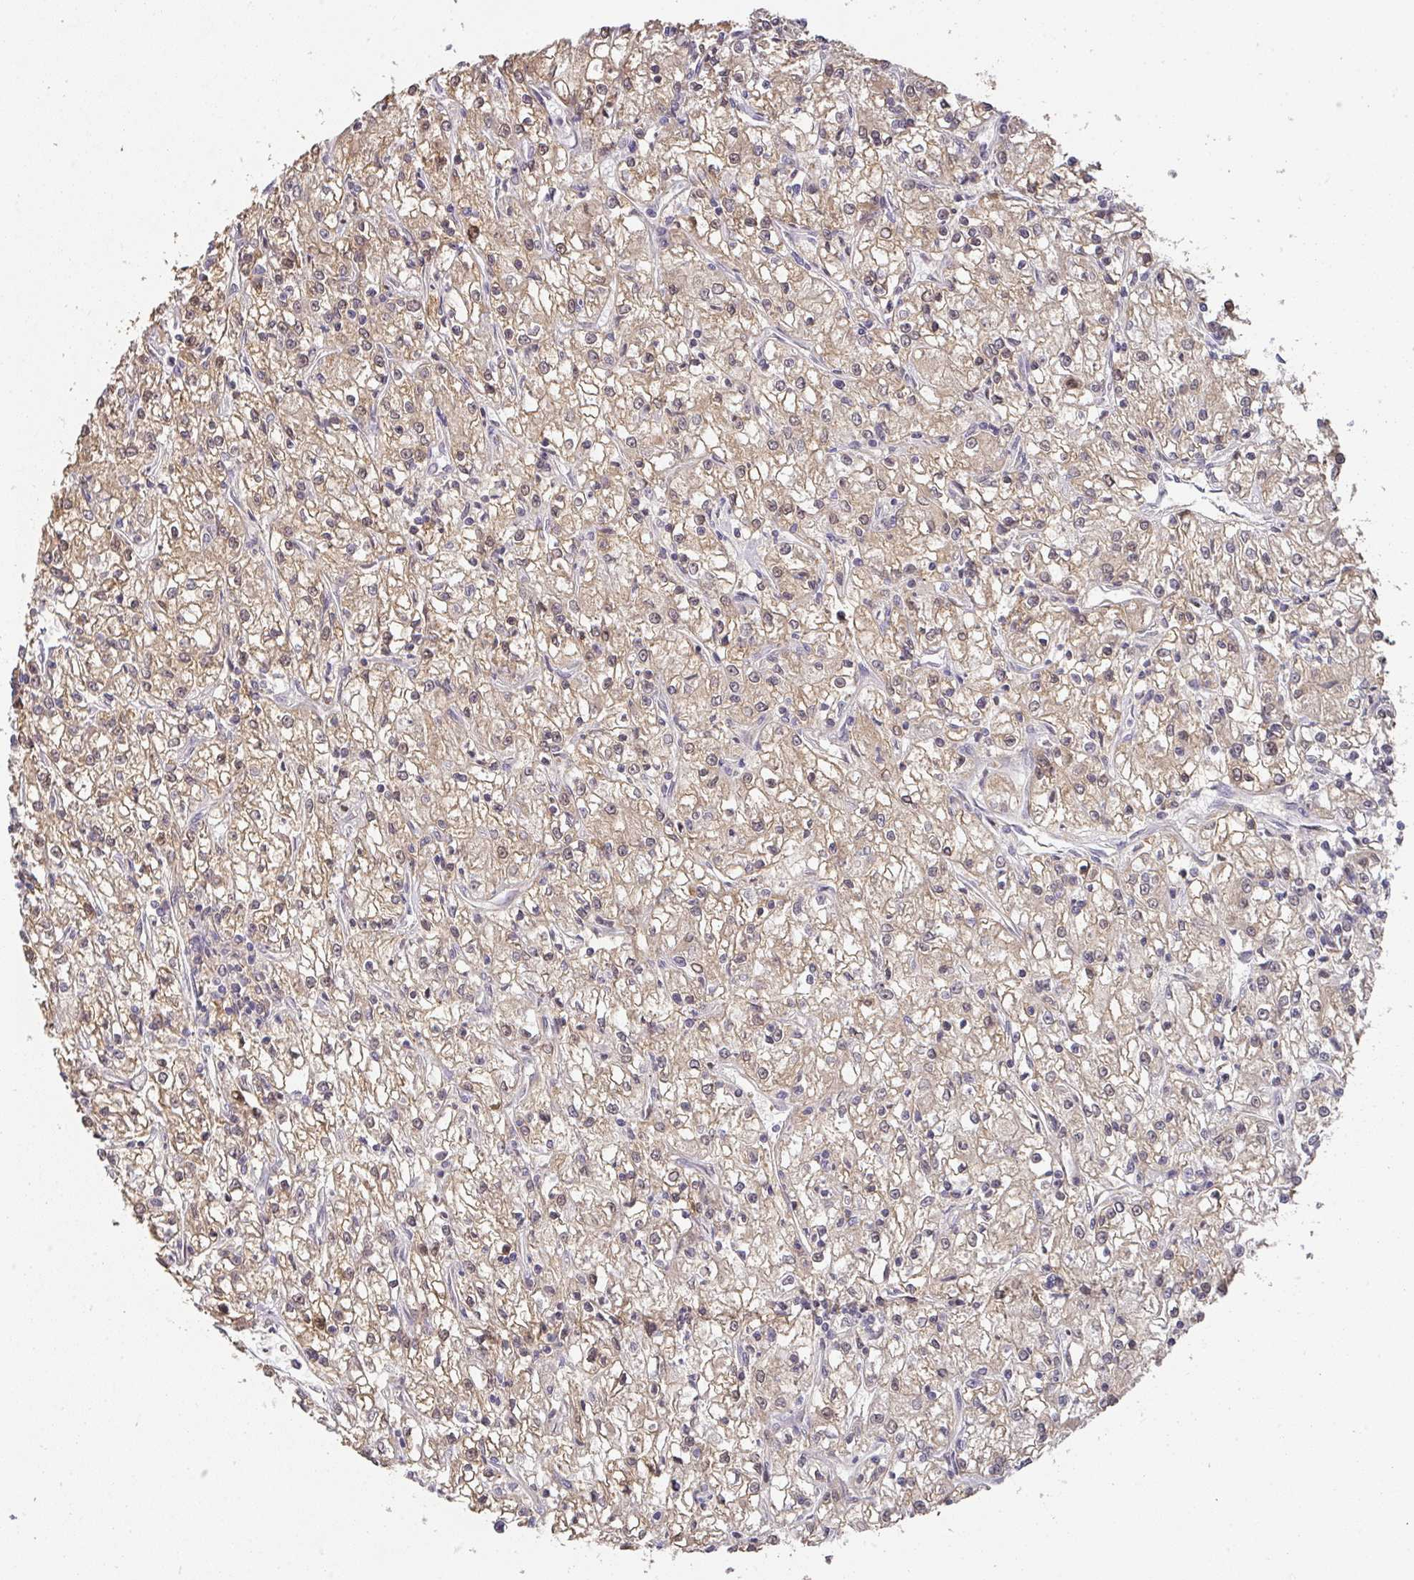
{"staining": {"intensity": "weak", "quantity": ">75%", "location": "cytoplasmic/membranous,nuclear"}, "tissue": "renal cancer", "cell_type": "Tumor cells", "image_type": "cancer", "snomed": [{"axis": "morphology", "description": "Adenocarcinoma, NOS"}, {"axis": "topography", "description": "Kidney"}], "caption": "Protein expression analysis of human renal cancer (adenocarcinoma) reveals weak cytoplasmic/membranous and nuclear expression in about >75% of tumor cells.", "gene": "FOXN4", "patient": {"sex": "female", "age": 59}}